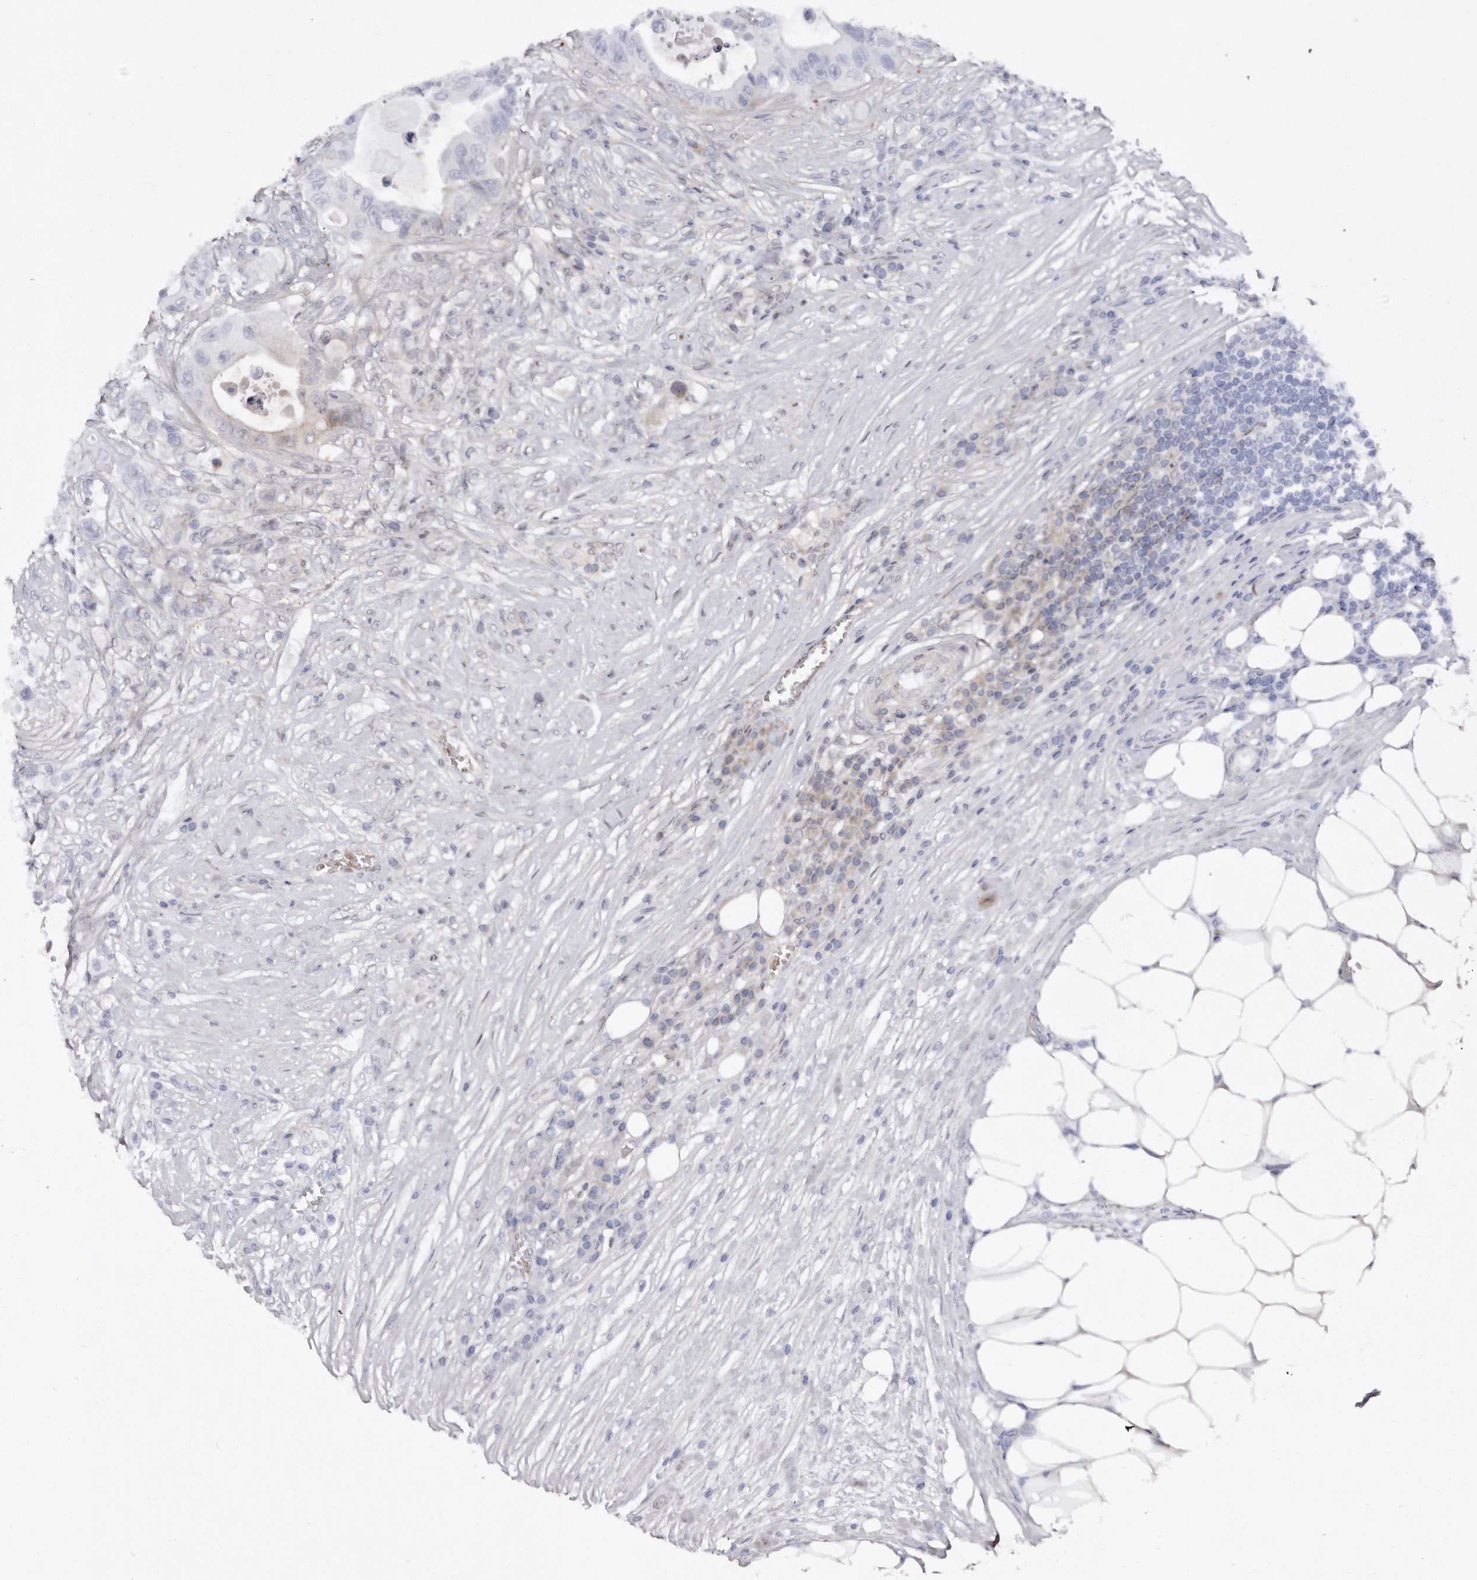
{"staining": {"intensity": "moderate", "quantity": "<25%", "location": "cytoplasmic/membranous"}, "tissue": "colorectal cancer", "cell_type": "Tumor cells", "image_type": "cancer", "snomed": [{"axis": "morphology", "description": "Adenocarcinoma, NOS"}, {"axis": "topography", "description": "Colon"}], "caption": "IHC image of colorectal cancer (adenocarcinoma) stained for a protein (brown), which shows low levels of moderate cytoplasmic/membranous staining in approximately <25% of tumor cells.", "gene": "ABL1", "patient": {"sex": "female", "age": 46}}